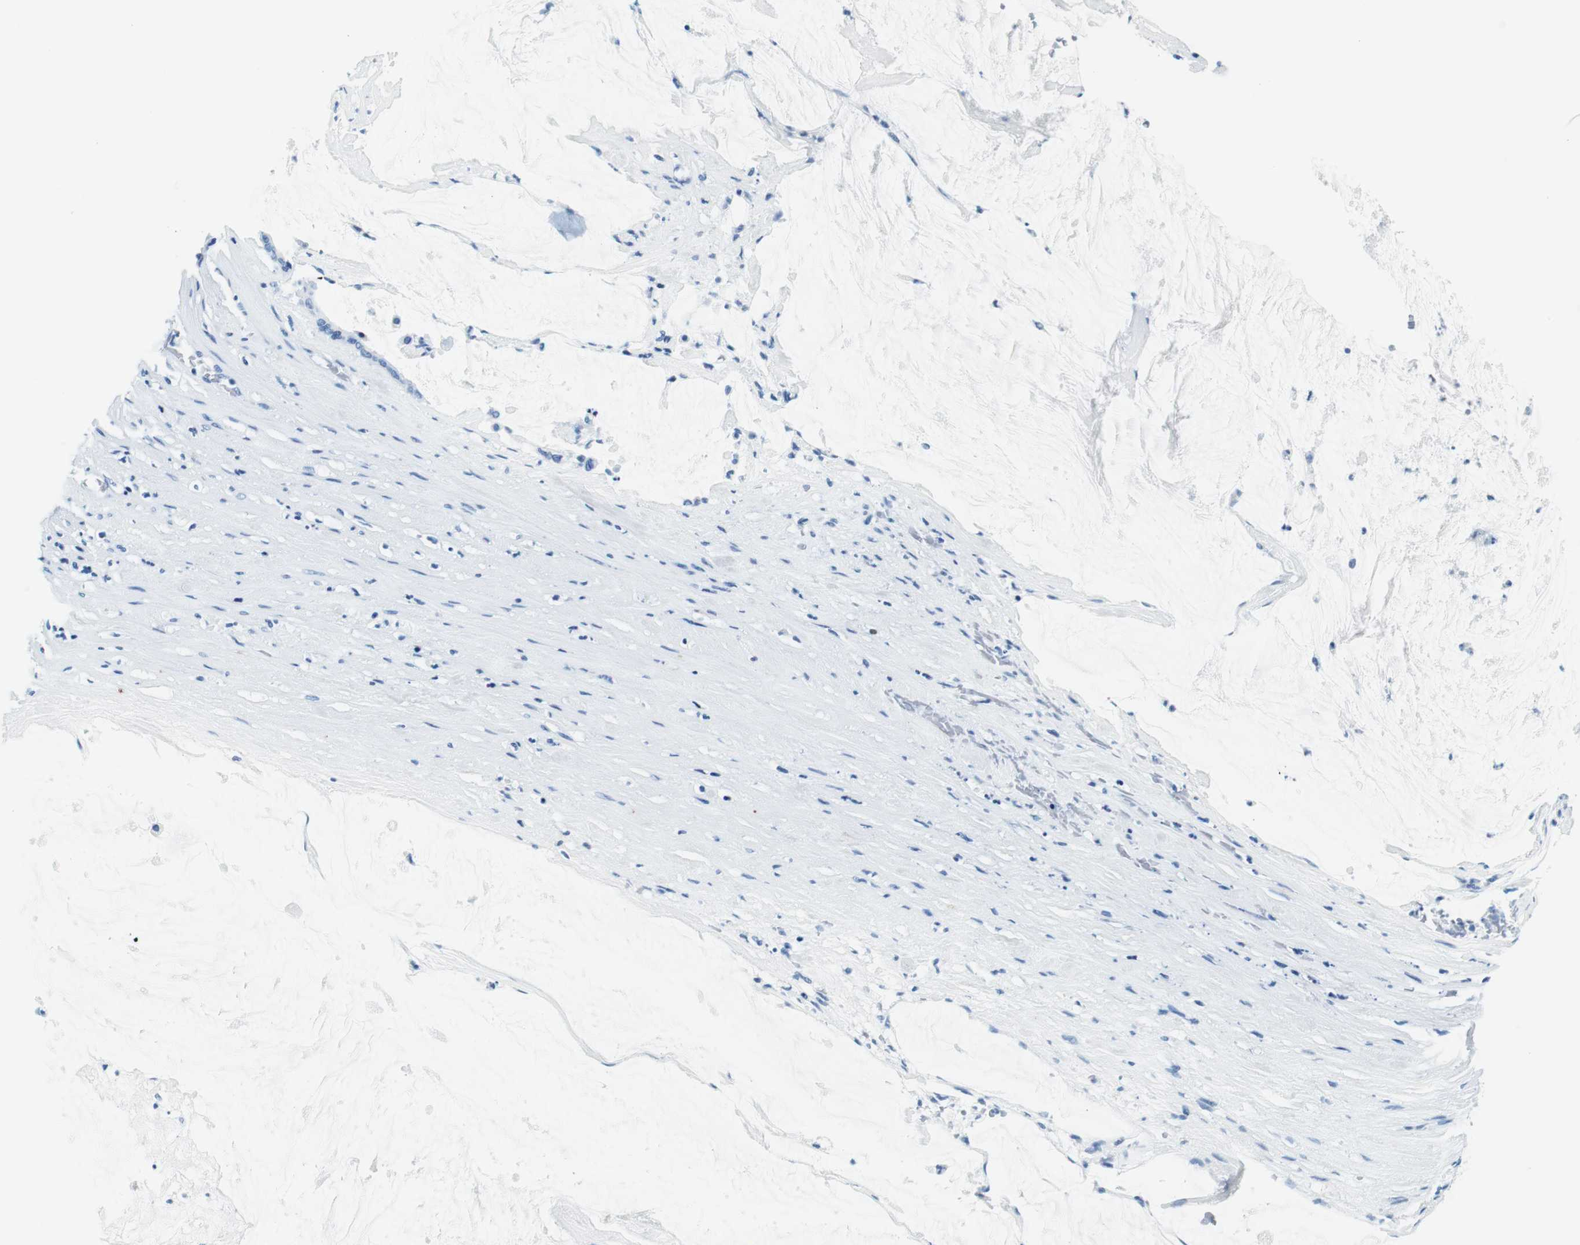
{"staining": {"intensity": "negative", "quantity": "none", "location": "none"}, "tissue": "pancreatic cancer", "cell_type": "Tumor cells", "image_type": "cancer", "snomed": [{"axis": "morphology", "description": "Adenocarcinoma, NOS"}, {"axis": "topography", "description": "Pancreas"}], "caption": "This is an IHC micrograph of human adenocarcinoma (pancreatic). There is no staining in tumor cells.", "gene": "HLA-DRB1", "patient": {"sex": "male", "age": 41}}